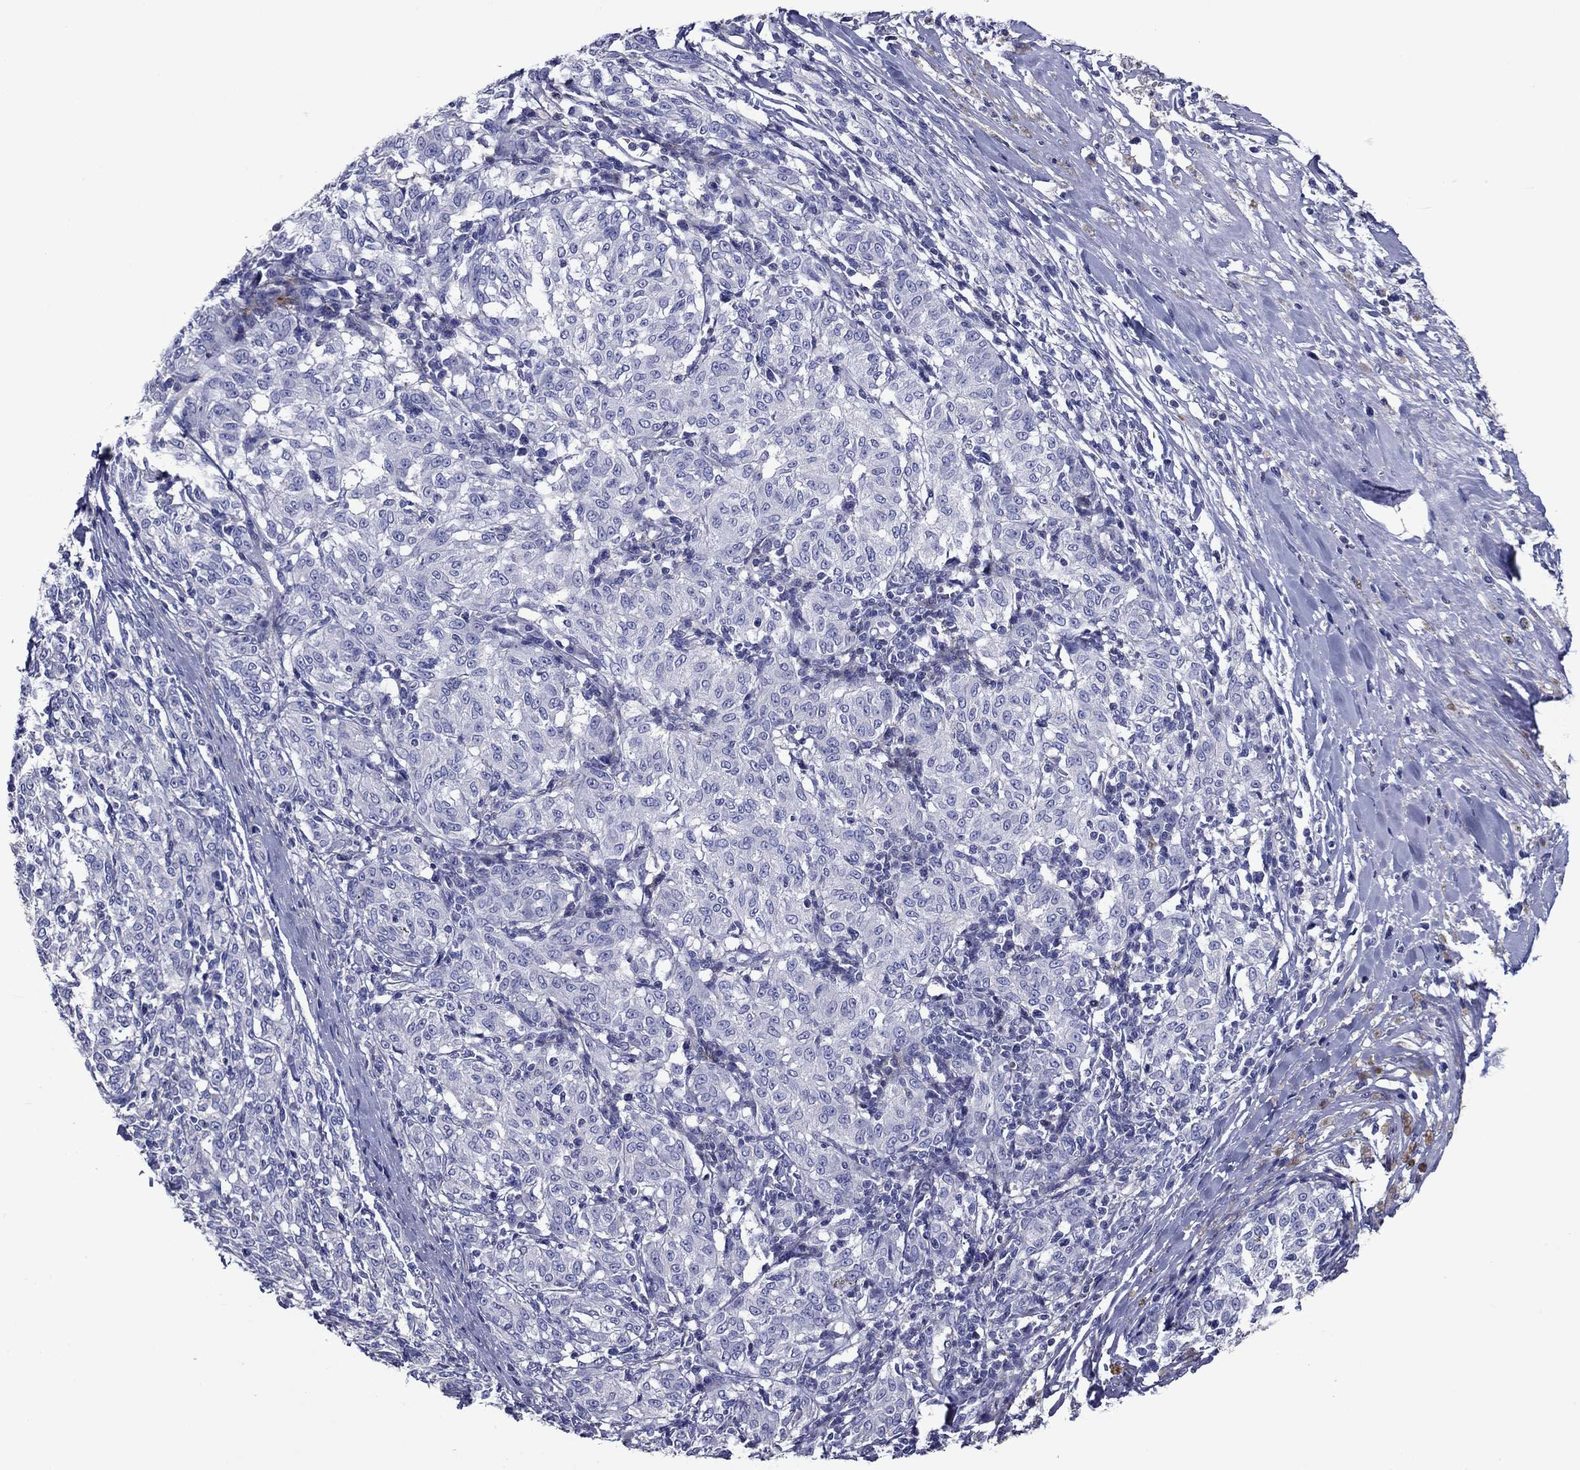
{"staining": {"intensity": "negative", "quantity": "none", "location": "none"}, "tissue": "melanoma", "cell_type": "Tumor cells", "image_type": "cancer", "snomed": [{"axis": "morphology", "description": "Malignant melanoma, NOS"}, {"axis": "topography", "description": "Skin"}], "caption": "A high-resolution image shows IHC staining of malignant melanoma, which displays no significant staining in tumor cells.", "gene": "CNDP1", "patient": {"sex": "female", "age": 72}}